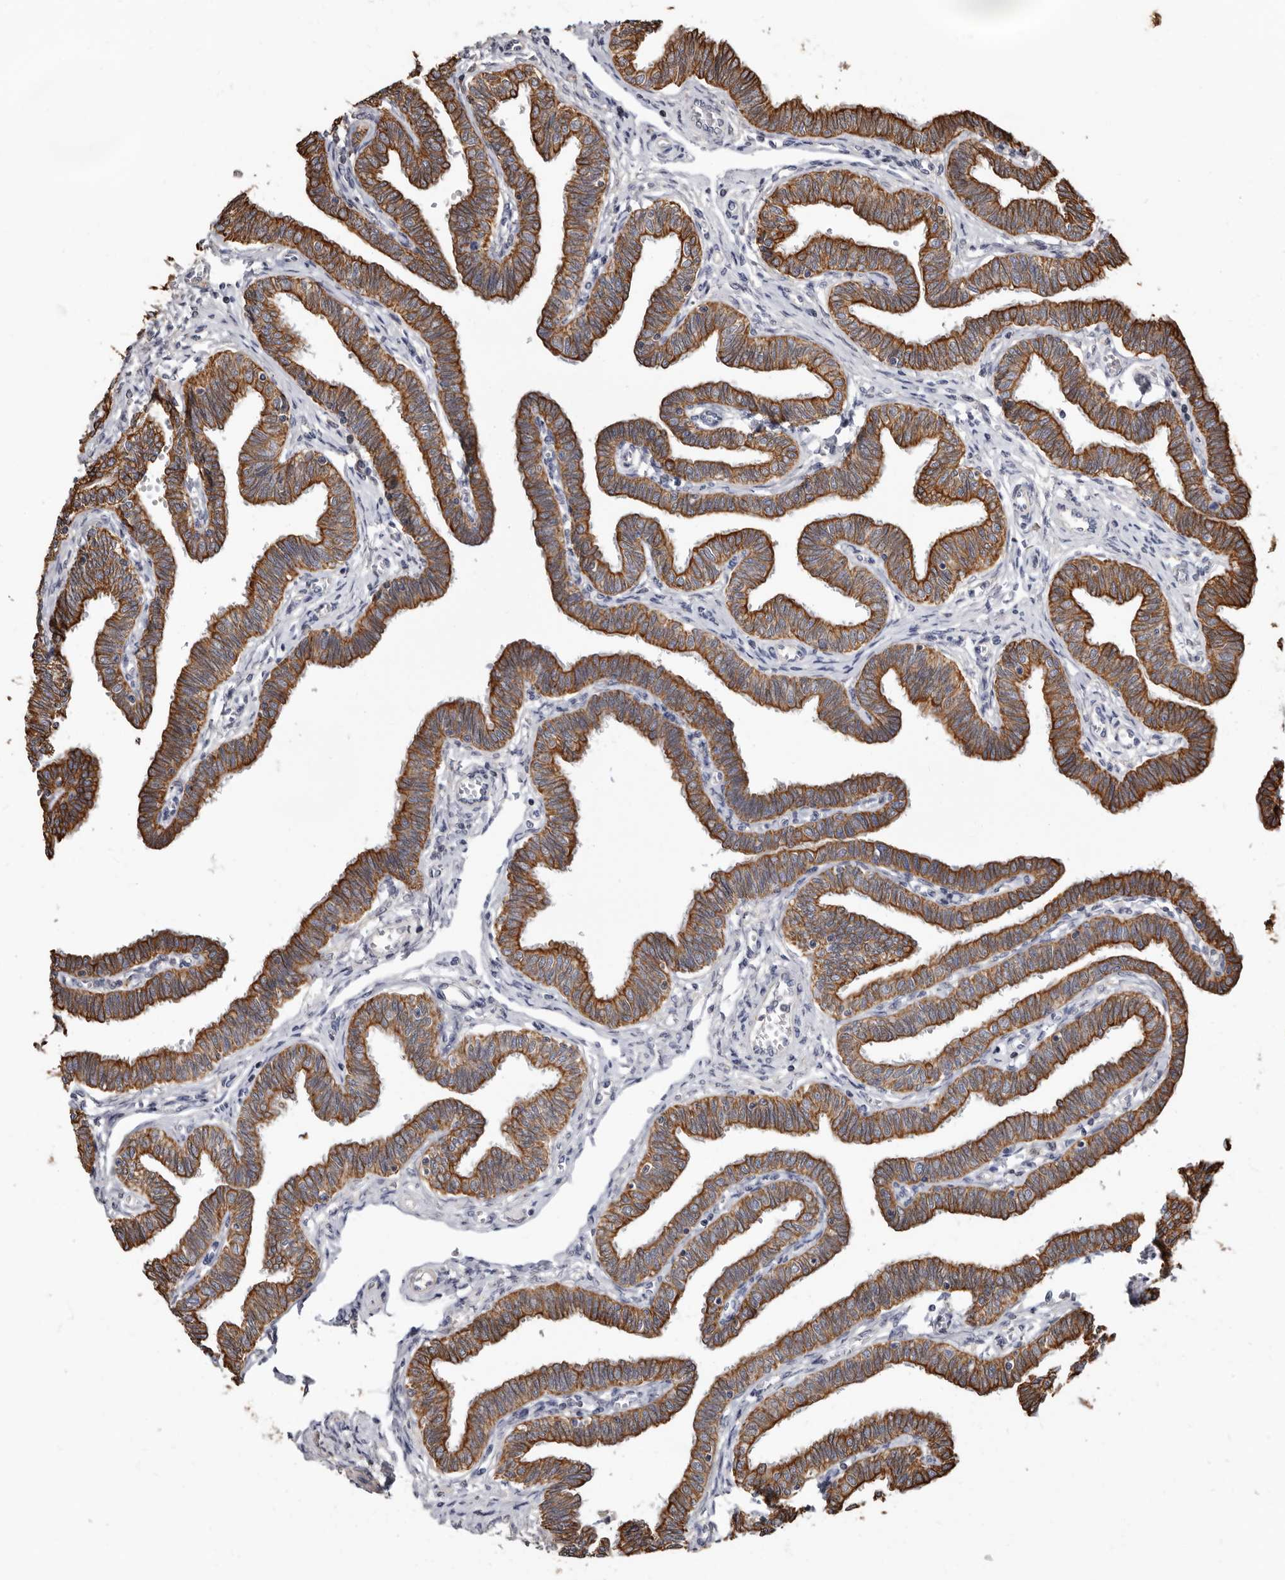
{"staining": {"intensity": "strong", "quantity": ">75%", "location": "cytoplasmic/membranous"}, "tissue": "fallopian tube", "cell_type": "Glandular cells", "image_type": "normal", "snomed": [{"axis": "morphology", "description": "Normal tissue, NOS"}, {"axis": "topography", "description": "Fallopian tube"}, {"axis": "topography", "description": "Ovary"}], "caption": "IHC of normal human fallopian tube demonstrates high levels of strong cytoplasmic/membranous expression in about >75% of glandular cells.", "gene": "MRPL18", "patient": {"sex": "female", "age": 23}}